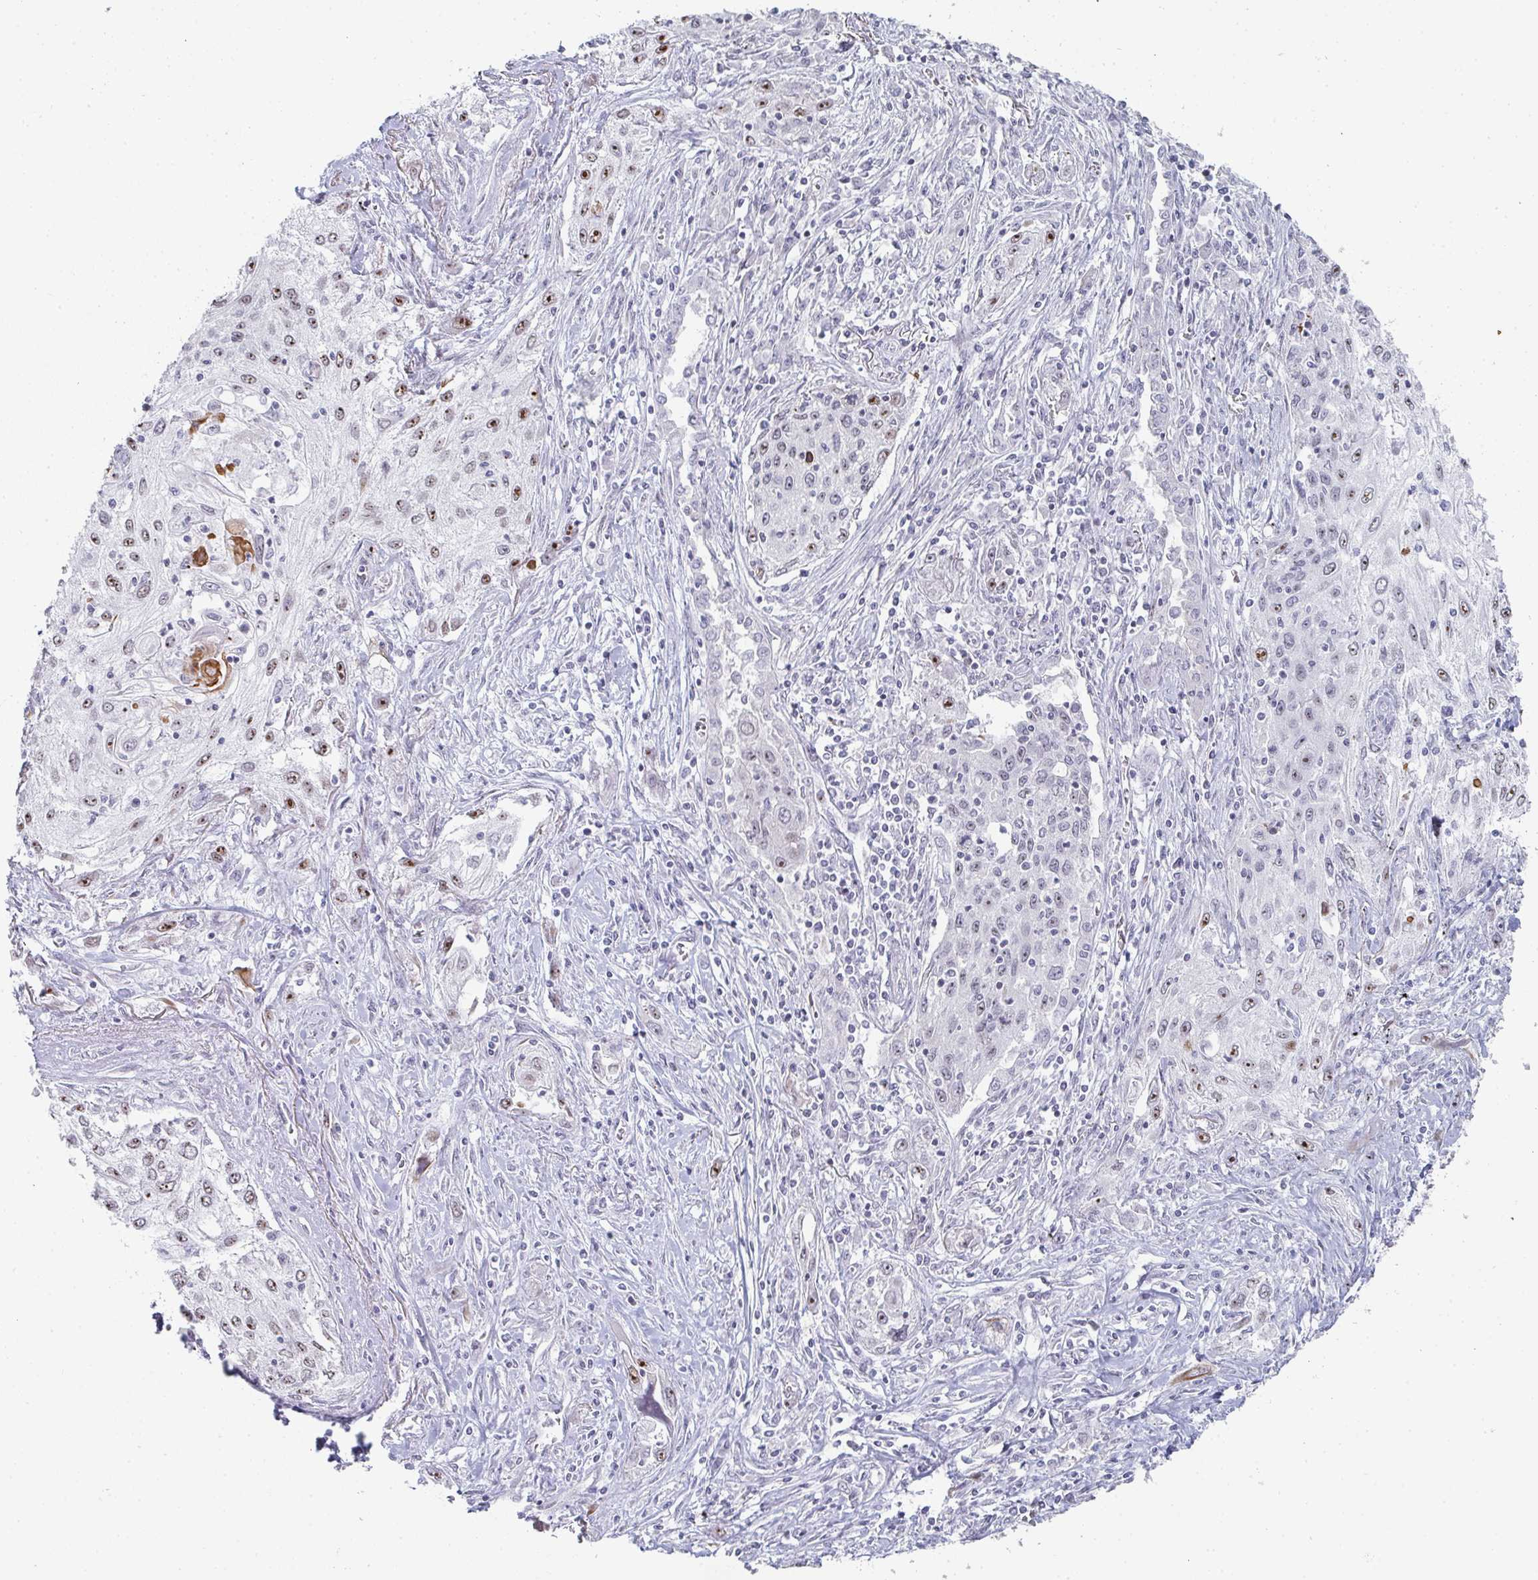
{"staining": {"intensity": "moderate", "quantity": "25%-75%", "location": "nuclear"}, "tissue": "lung cancer", "cell_type": "Tumor cells", "image_type": "cancer", "snomed": [{"axis": "morphology", "description": "Squamous cell carcinoma, NOS"}, {"axis": "topography", "description": "Lung"}], "caption": "DAB (3,3'-diaminobenzidine) immunohistochemical staining of human squamous cell carcinoma (lung) displays moderate nuclear protein staining in approximately 25%-75% of tumor cells. The staining was performed using DAB to visualize the protein expression in brown, while the nuclei were stained in blue with hematoxylin (Magnification: 20x).", "gene": "POU2AF2", "patient": {"sex": "female", "age": 69}}